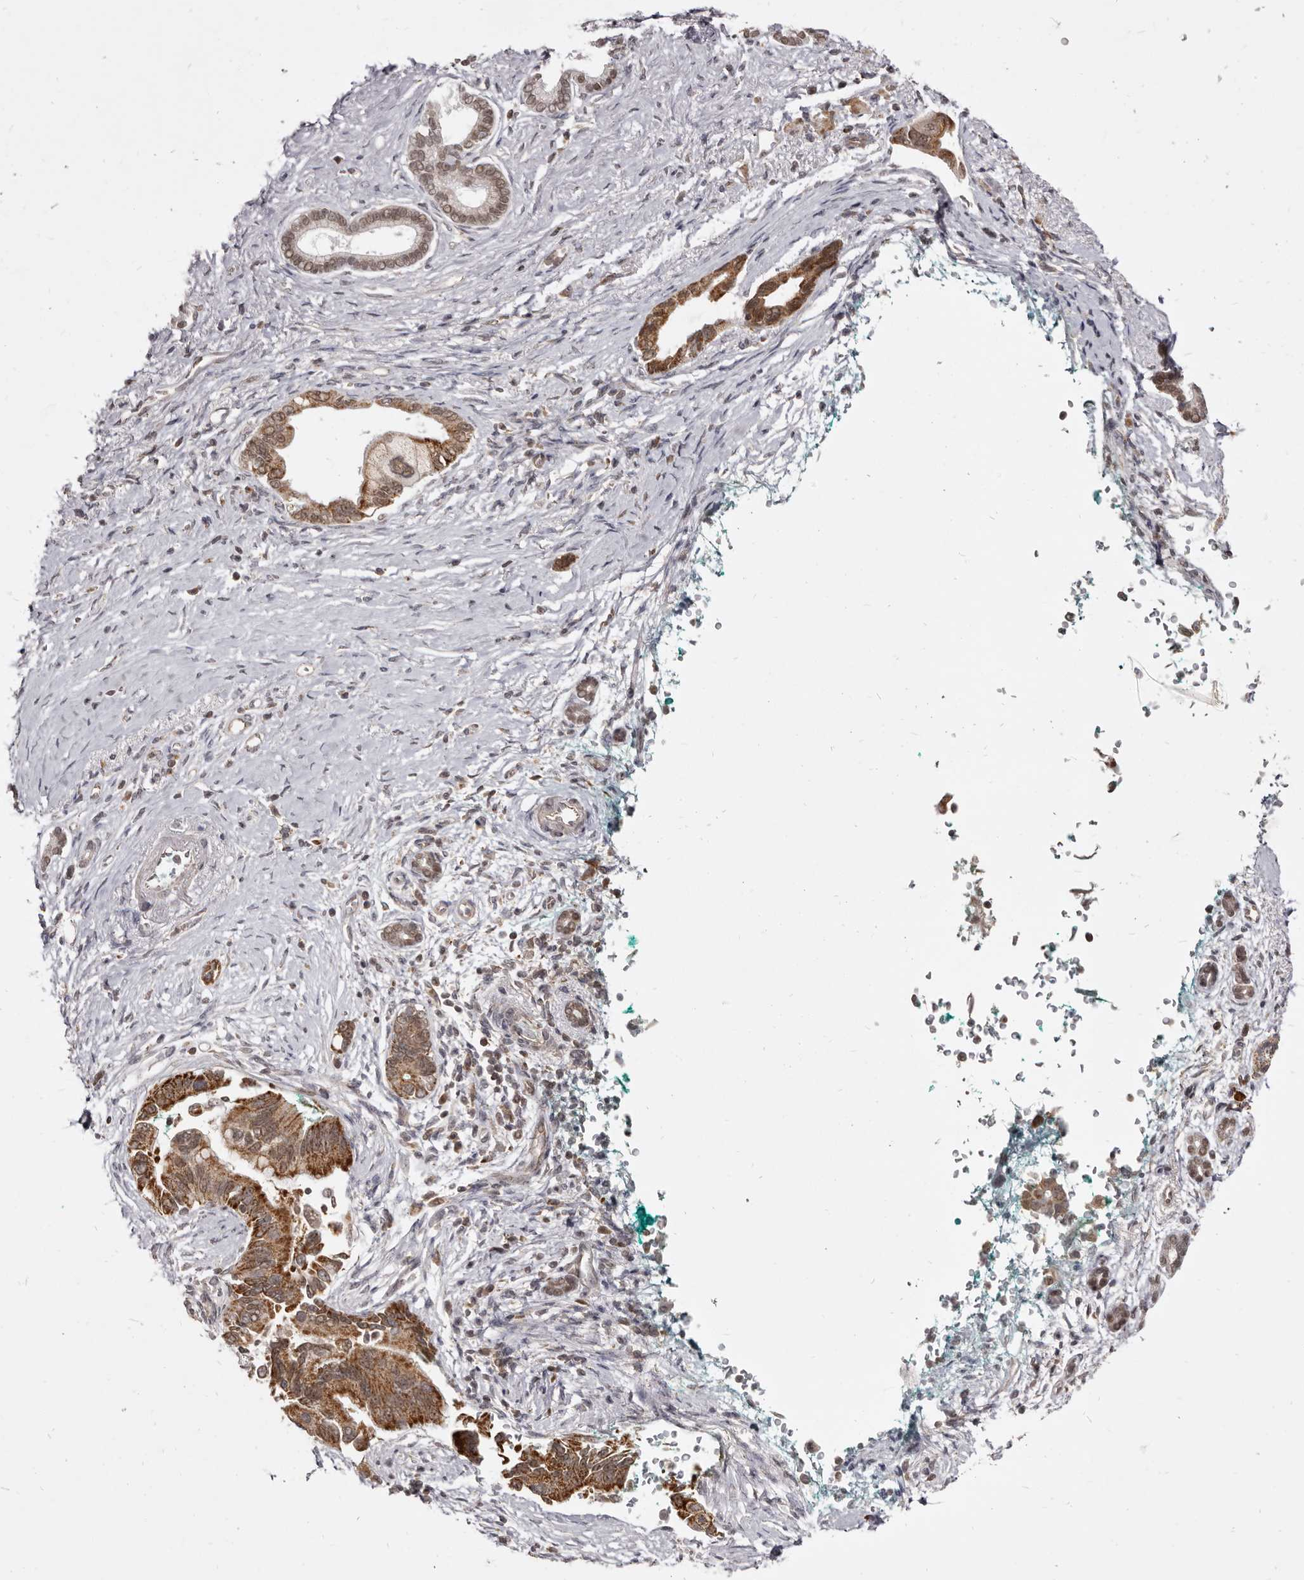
{"staining": {"intensity": "strong", "quantity": ">75%", "location": "cytoplasmic/membranous"}, "tissue": "pancreatic cancer", "cell_type": "Tumor cells", "image_type": "cancer", "snomed": [{"axis": "morphology", "description": "Adenocarcinoma, NOS"}, {"axis": "topography", "description": "Pancreas"}], "caption": "Pancreatic cancer tissue displays strong cytoplasmic/membranous expression in approximately >75% of tumor cells, visualized by immunohistochemistry. The protein is stained brown, and the nuclei are stained in blue (DAB (3,3'-diaminobenzidine) IHC with brightfield microscopy, high magnification).", "gene": "THUMPD1", "patient": {"sex": "male", "age": 78}}